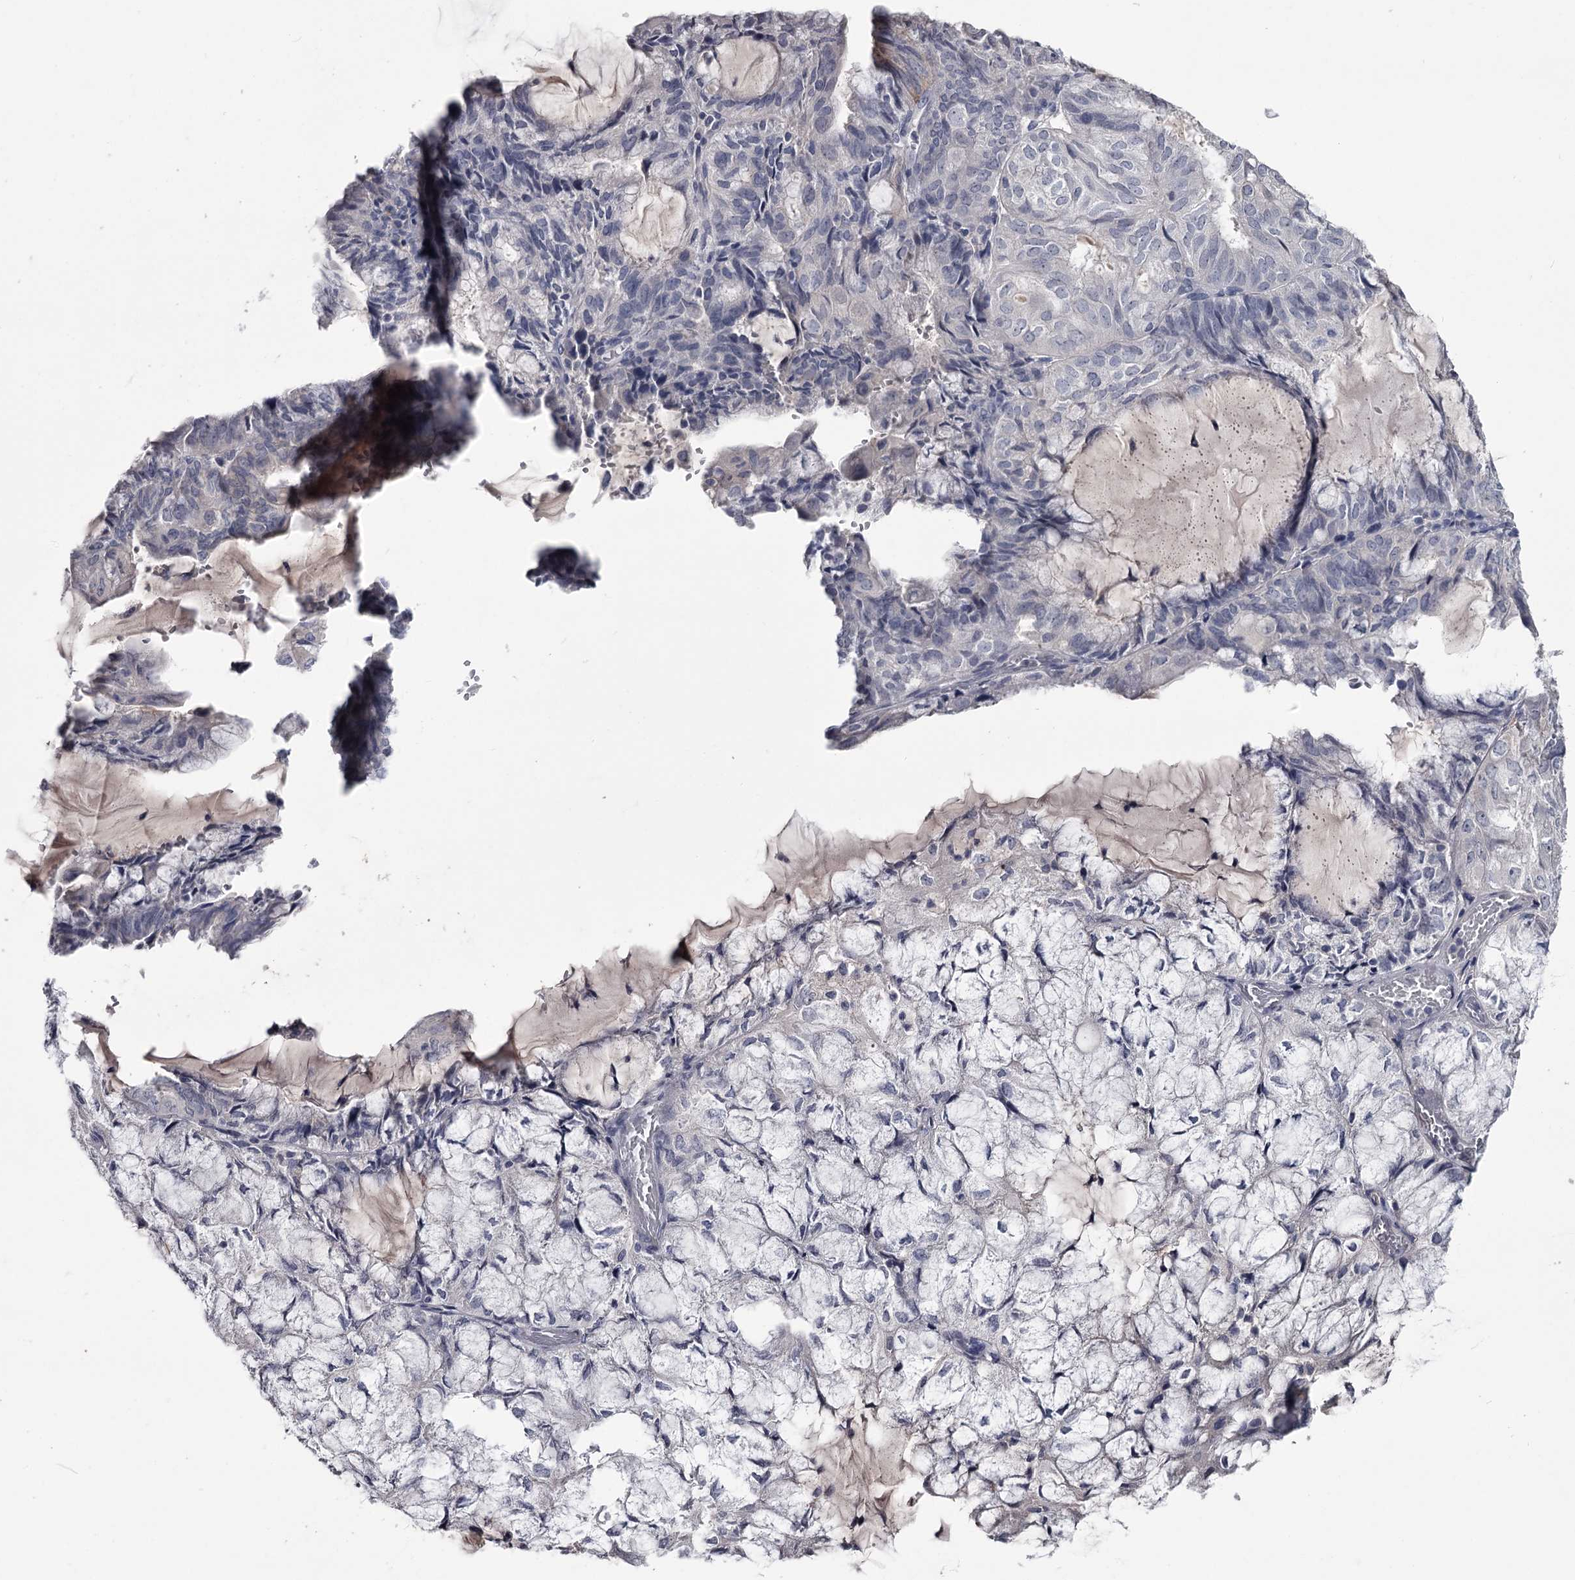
{"staining": {"intensity": "negative", "quantity": "none", "location": "none"}, "tissue": "endometrial cancer", "cell_type": "Tumor cells", "image_type": "cancer", "snomed": [{"axis": "morphology", "description": "Adenocarcinoma, NOS"}, {"axis": "topography", "description": "Endometrium"}], "caption": "The IHC photomicrograph has no significant positivity in tumor cells of endometrial adenocarcinoma tissue.", "gene": "DAO", "patient": {"sex": "female", "age": 81}}